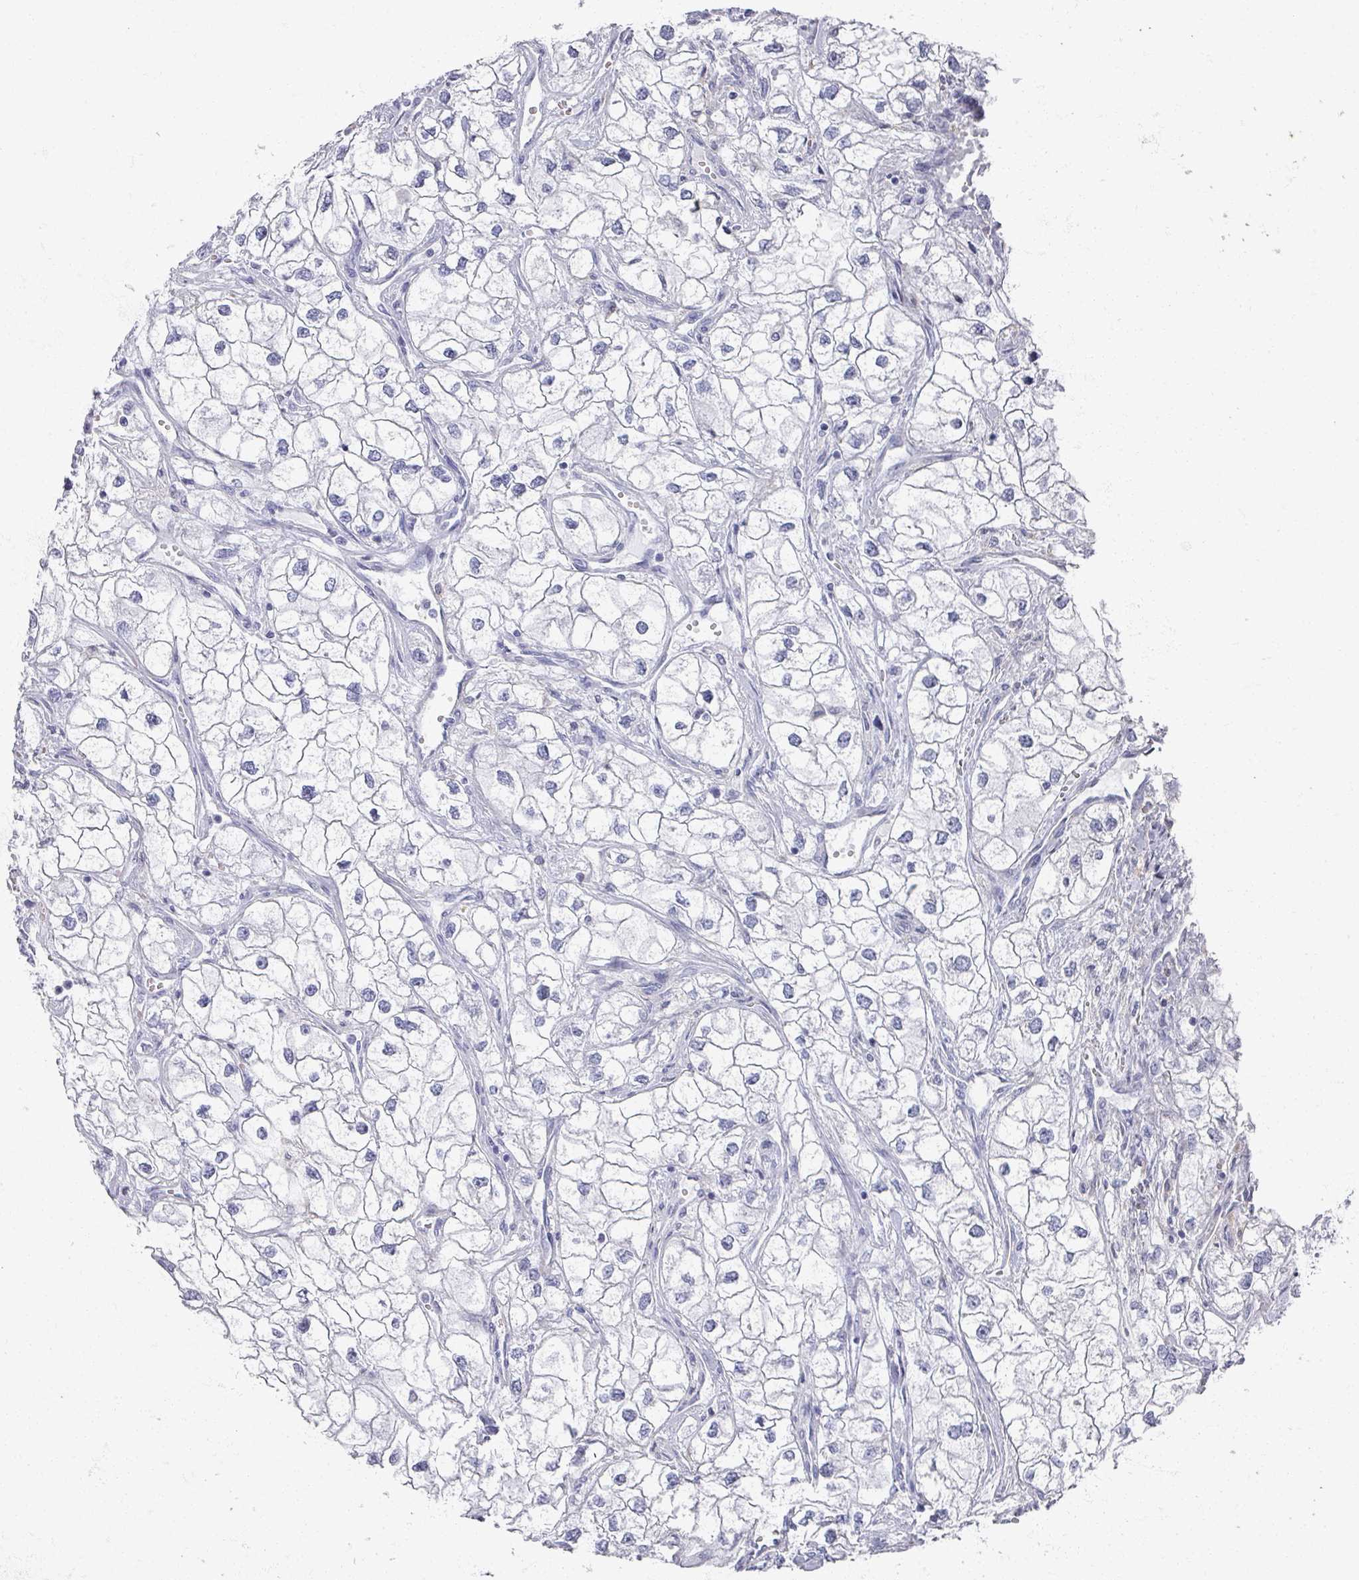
{"staining": {"intensity": "negative", "quantity": "none", "location": "none"}, "tissue": "renal cancer", "cell_type": "Tumor cells", "image_type": "cancer", "snomed": [{"axis": "morphology", "description": "Adenocarcinoma, NOS"}, {"axis": "topography", "description": "Kidney"}], "caption": "A photomicrograph of renal cancer (adenocarcinoma) stained for a protein displays no brown staining in tumor cells.", "gene": "OMG", "patient": {"sex": "male", "age": 59}}